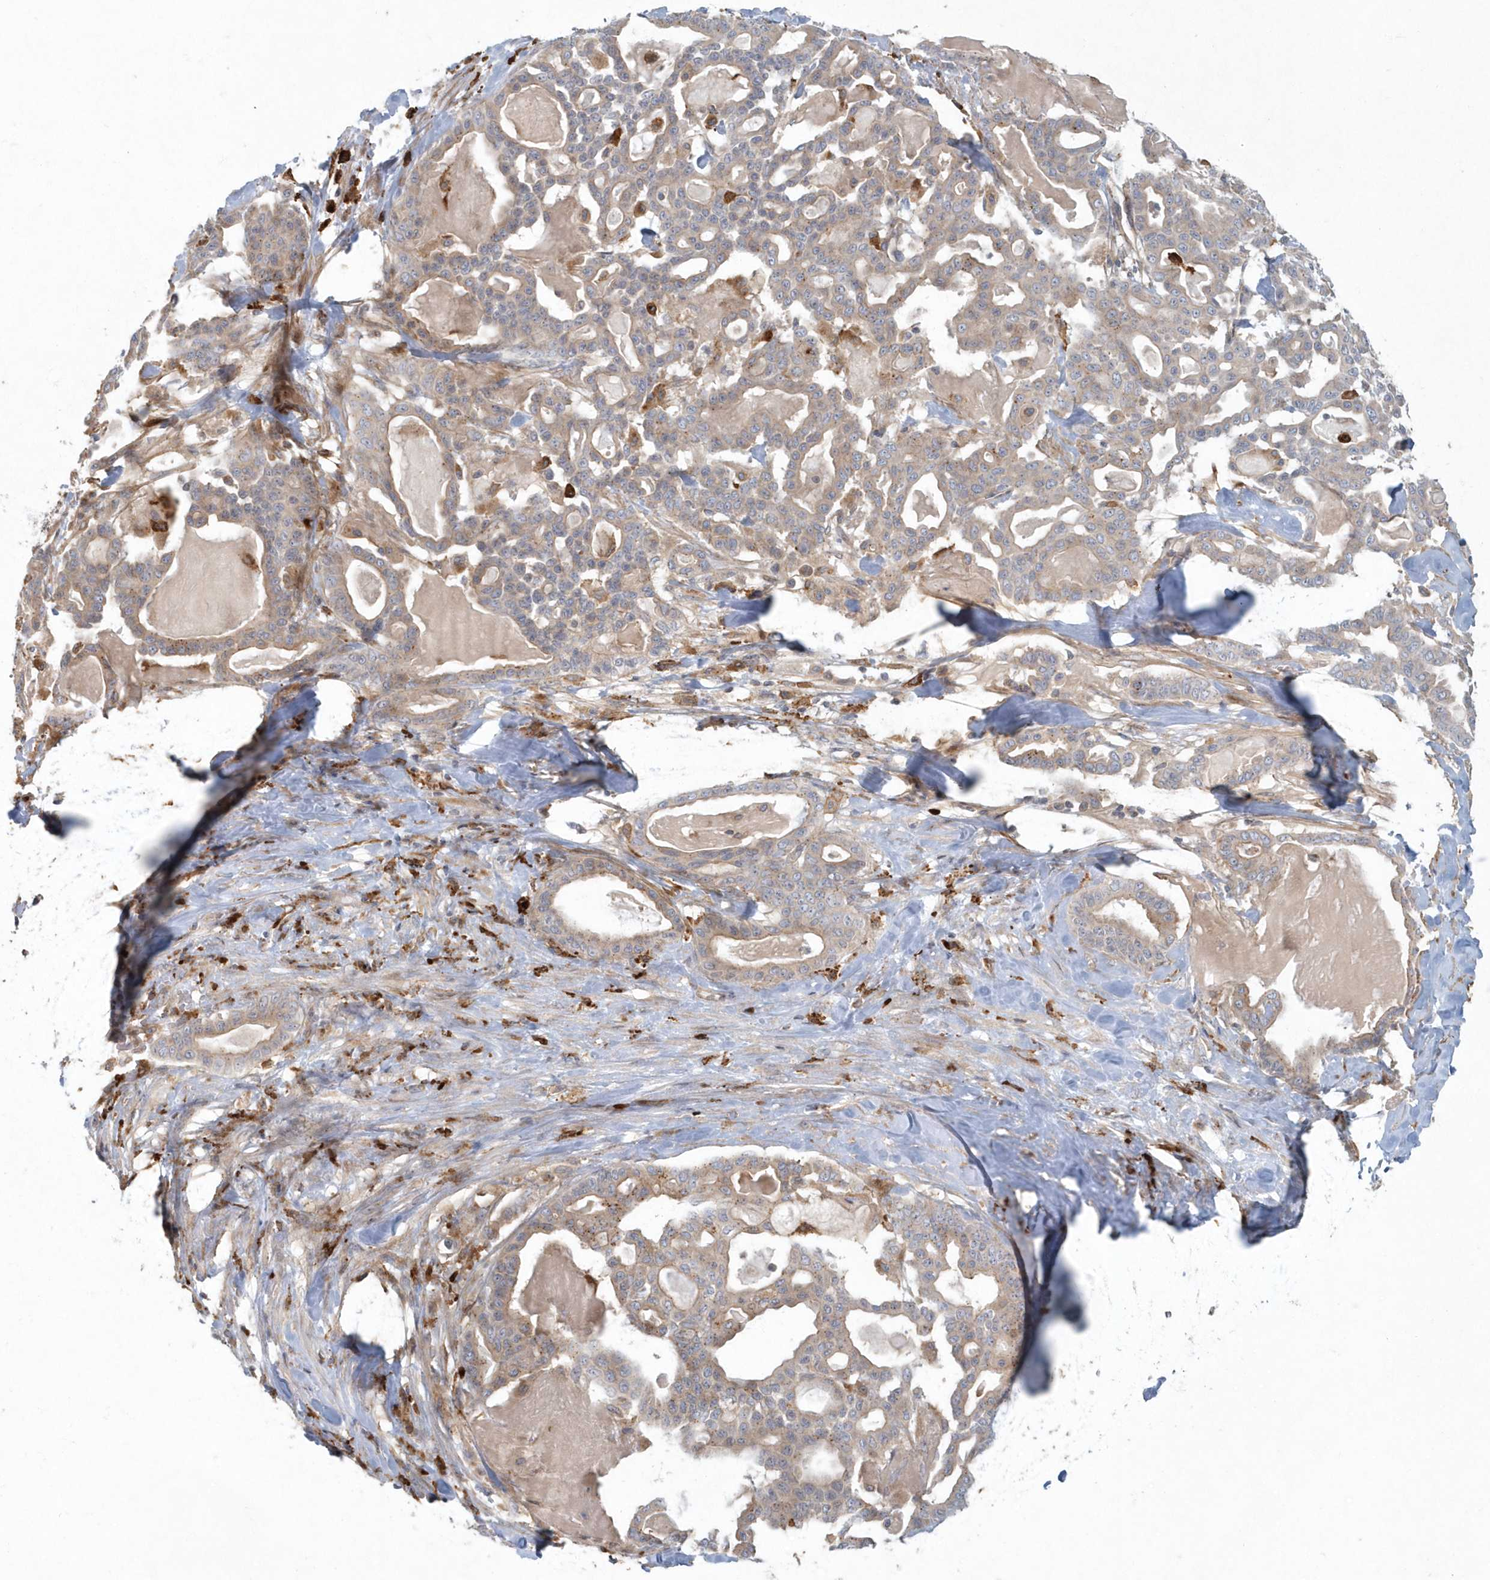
{"staining": {"intensity": "weak", "quantity": "25%-75%", "location": "cytoplasmic/membranous"}, "tissue": "pancreatic cancer", "cell_type": "Tumor cells", "image_type": "cancer", "snomed": [{"axis": "morphology", "description": "Adenocarcinoma, NOS"}, {"axis": "topography", "description": "Pancreas"}], "caption": "A photomicrograph showing weak cytoplasmic/membranous positivity in approximately 25%-75% of tumor cells in pancreatic adenocarcinoma, as visualized by brown immunohistochemical staining.", "gene": "ARHGEF38", "patient": {"sex": "male", "age": 63}}